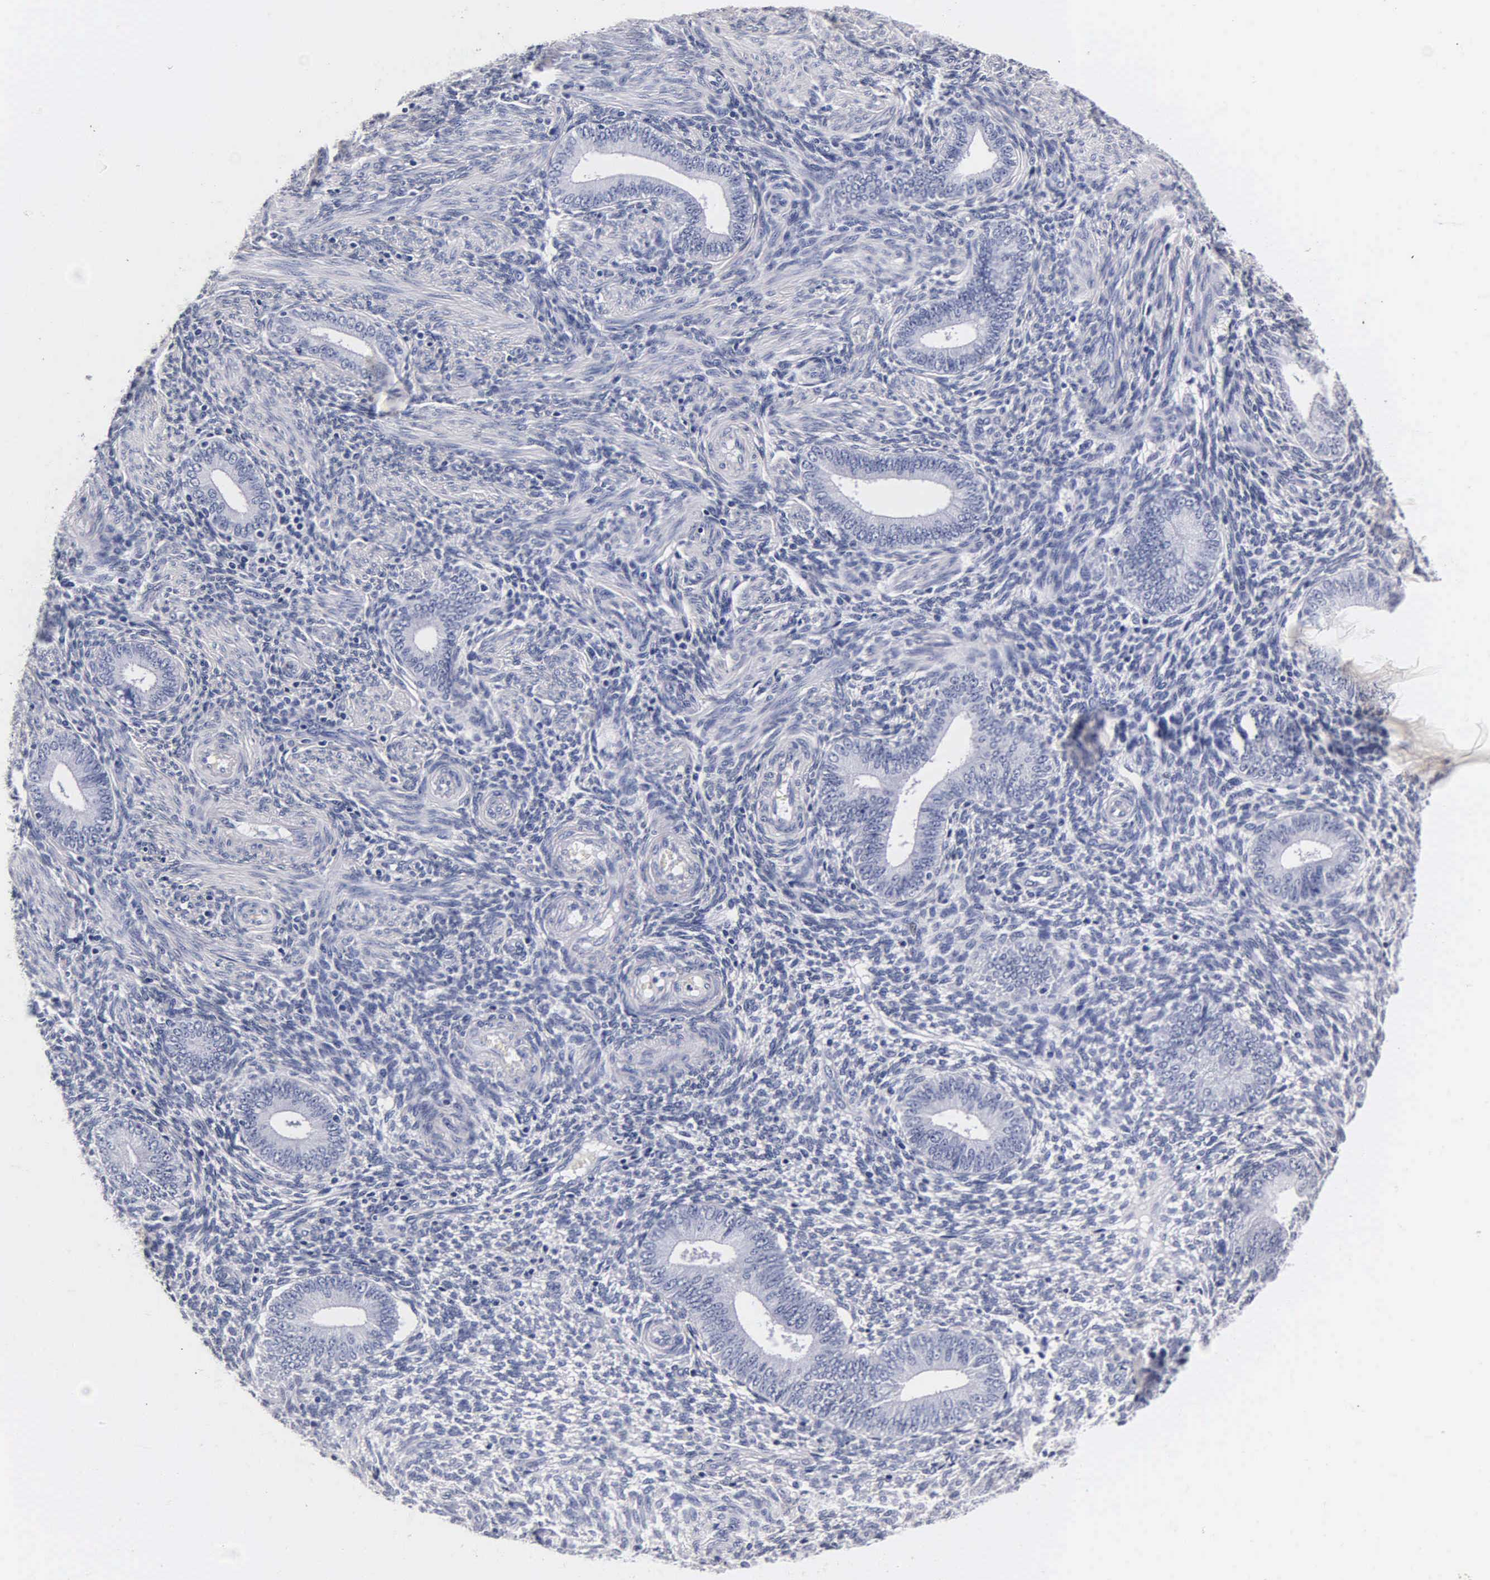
{"staining": {"intensity": "negative", "quantity": "none", "location": "none"}, "tissue": "endometrium", "cell_type": "Cells in endometrial stroma", "image_type": "normal", "snomed": [{"axis": "morphology", "description": "Normal tissue, NOS"}, {"axis": "topography", "description": "Endometrium"}], "caption": "Immunohistochemistry (IHC) photomicrograph of benign endometrium stained for a protein (brown), which demonstrates no expression in cells in endometrial stroma.", "gene": "MB", "patient": {"sex": "female", "age": 35}}